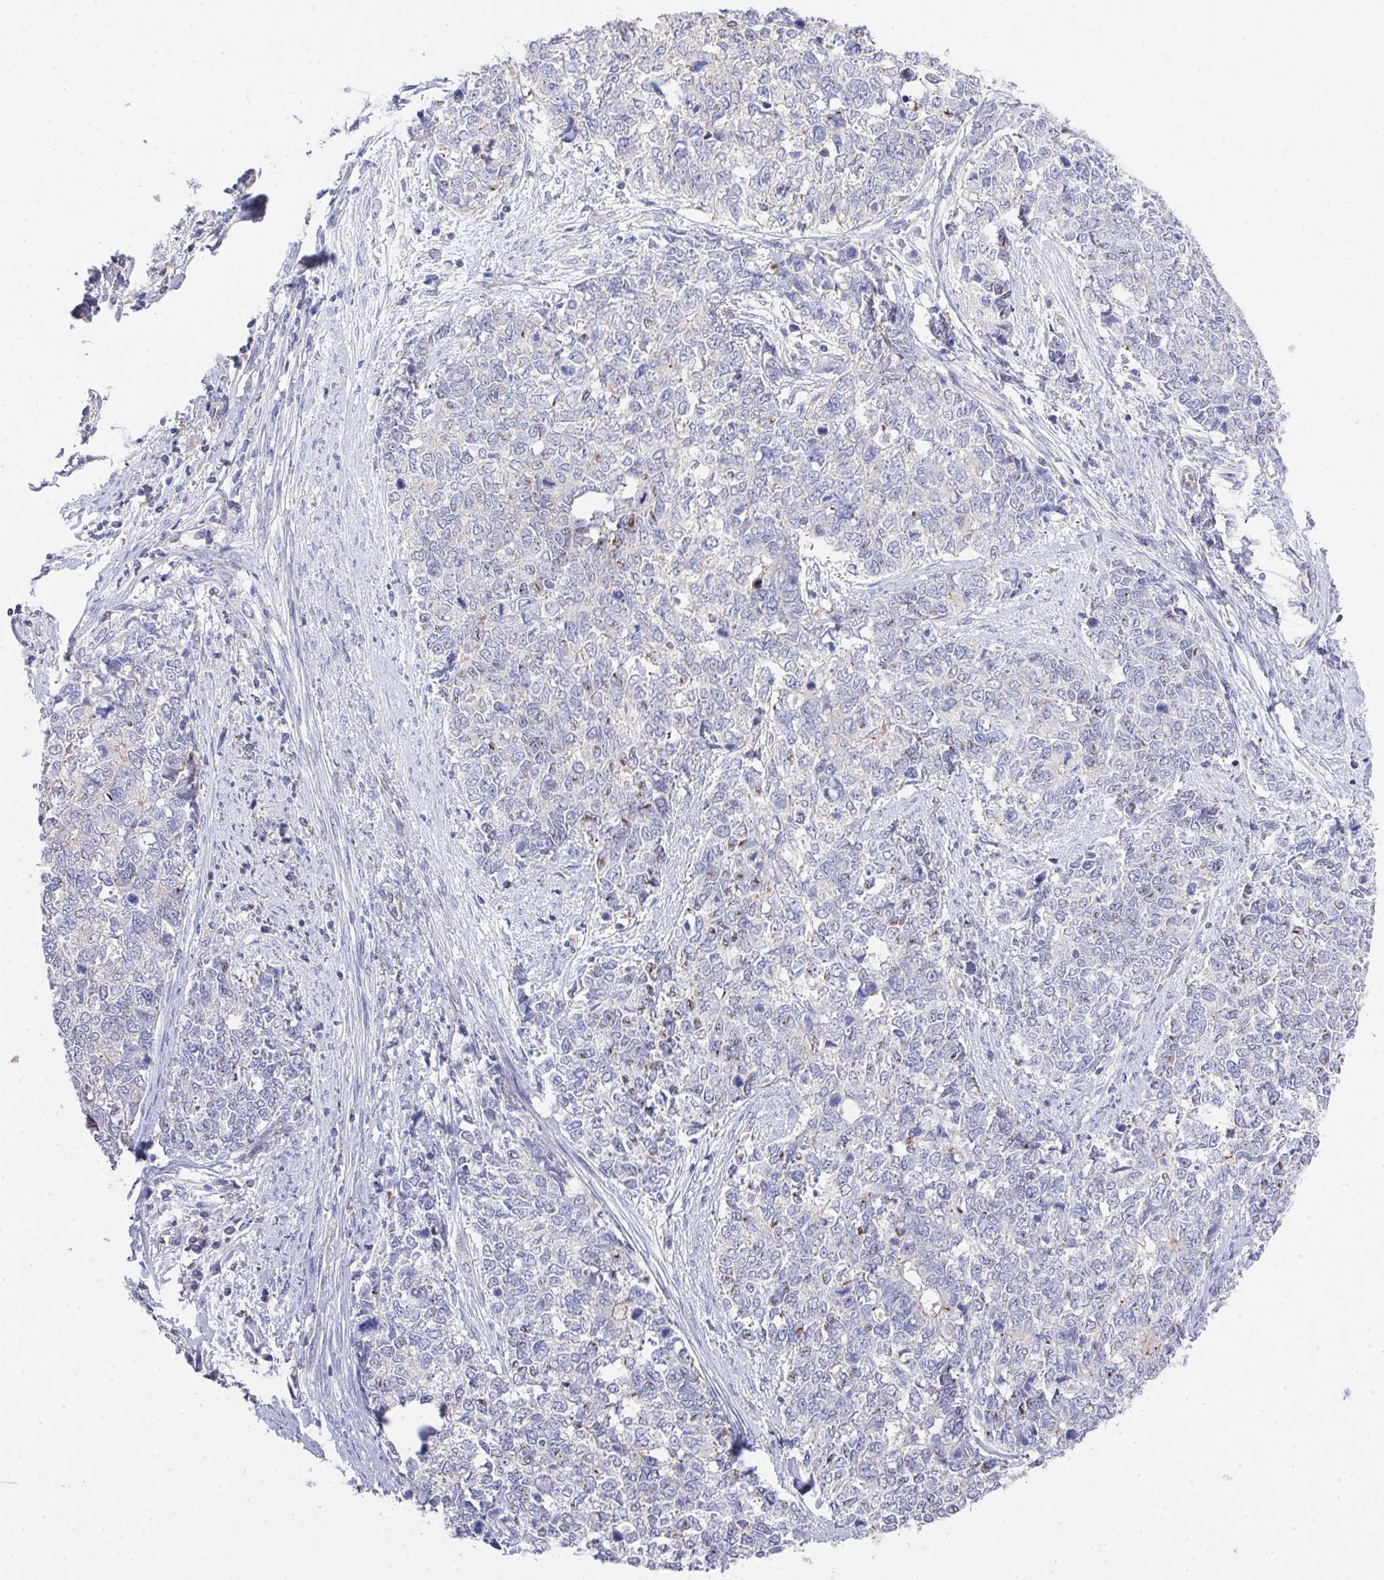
{"staining": {"intensity": "negative", "quantity": "none", "location": "none"}, "tissue": "cervical cancer", "cell_type": "Tumor cells", "image_type": "cancer", "snomed": [{"axis": "morphology", "description": "Adenocarcinoma, NOS"}, {"axis": "topography", "description": "Cervix"}], "caption": "This photomicrograph is of adenocarcinoma (cervical) stained with IHC to label a protein in brown with the nuclei are counter-stained blue. There is no staining in tumor cells.", "gene": "PRG3", "patient": {"sex": "female", "age": 63}}